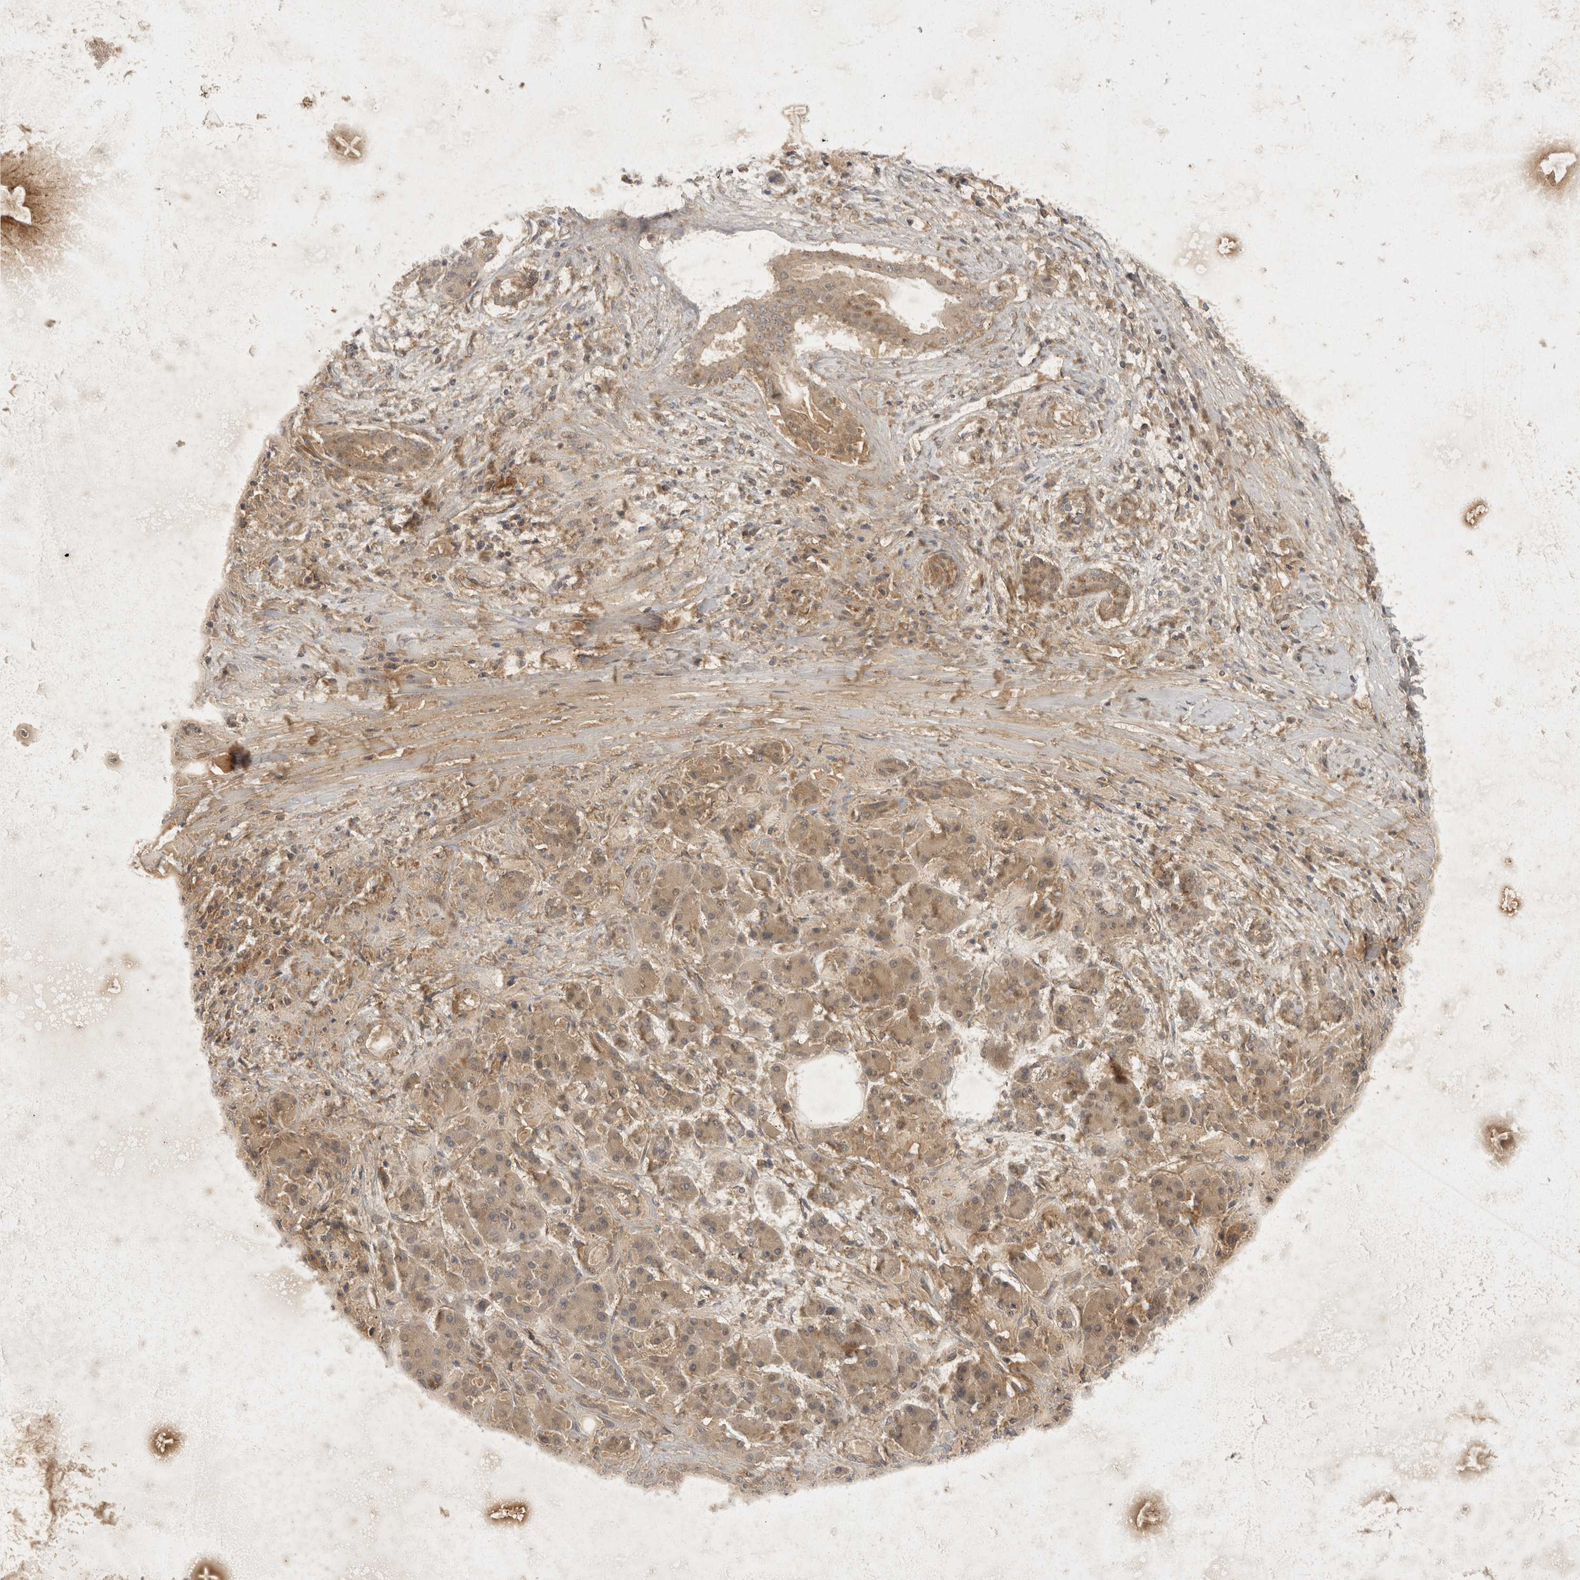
{"staining": {"intensity": "weak", "quantity": ">75%", "location": "cytoplasmic/membranous"}, "tissue": "pancreatic cancer", "cell_type": "Tumor cells", "image_type": "cancer", "snomed": [{"axis": "morphology", "description": "Adenocarcinoma, NOS"}, {"axis": "topography", "description": "Pancreas"}], "caption": "Protein expression analysis of adenocarcinoma (pancreatic) displays weak cytoplasmic/membranous expression in approximately >75% of tumor cells. The staining was performed using DAB, with brown indicating positive protein expression. Nuclei are stained blue with hematoxylin.", "gene": "EIF4G3", "patient": {"sex": "female", "age": 56}}